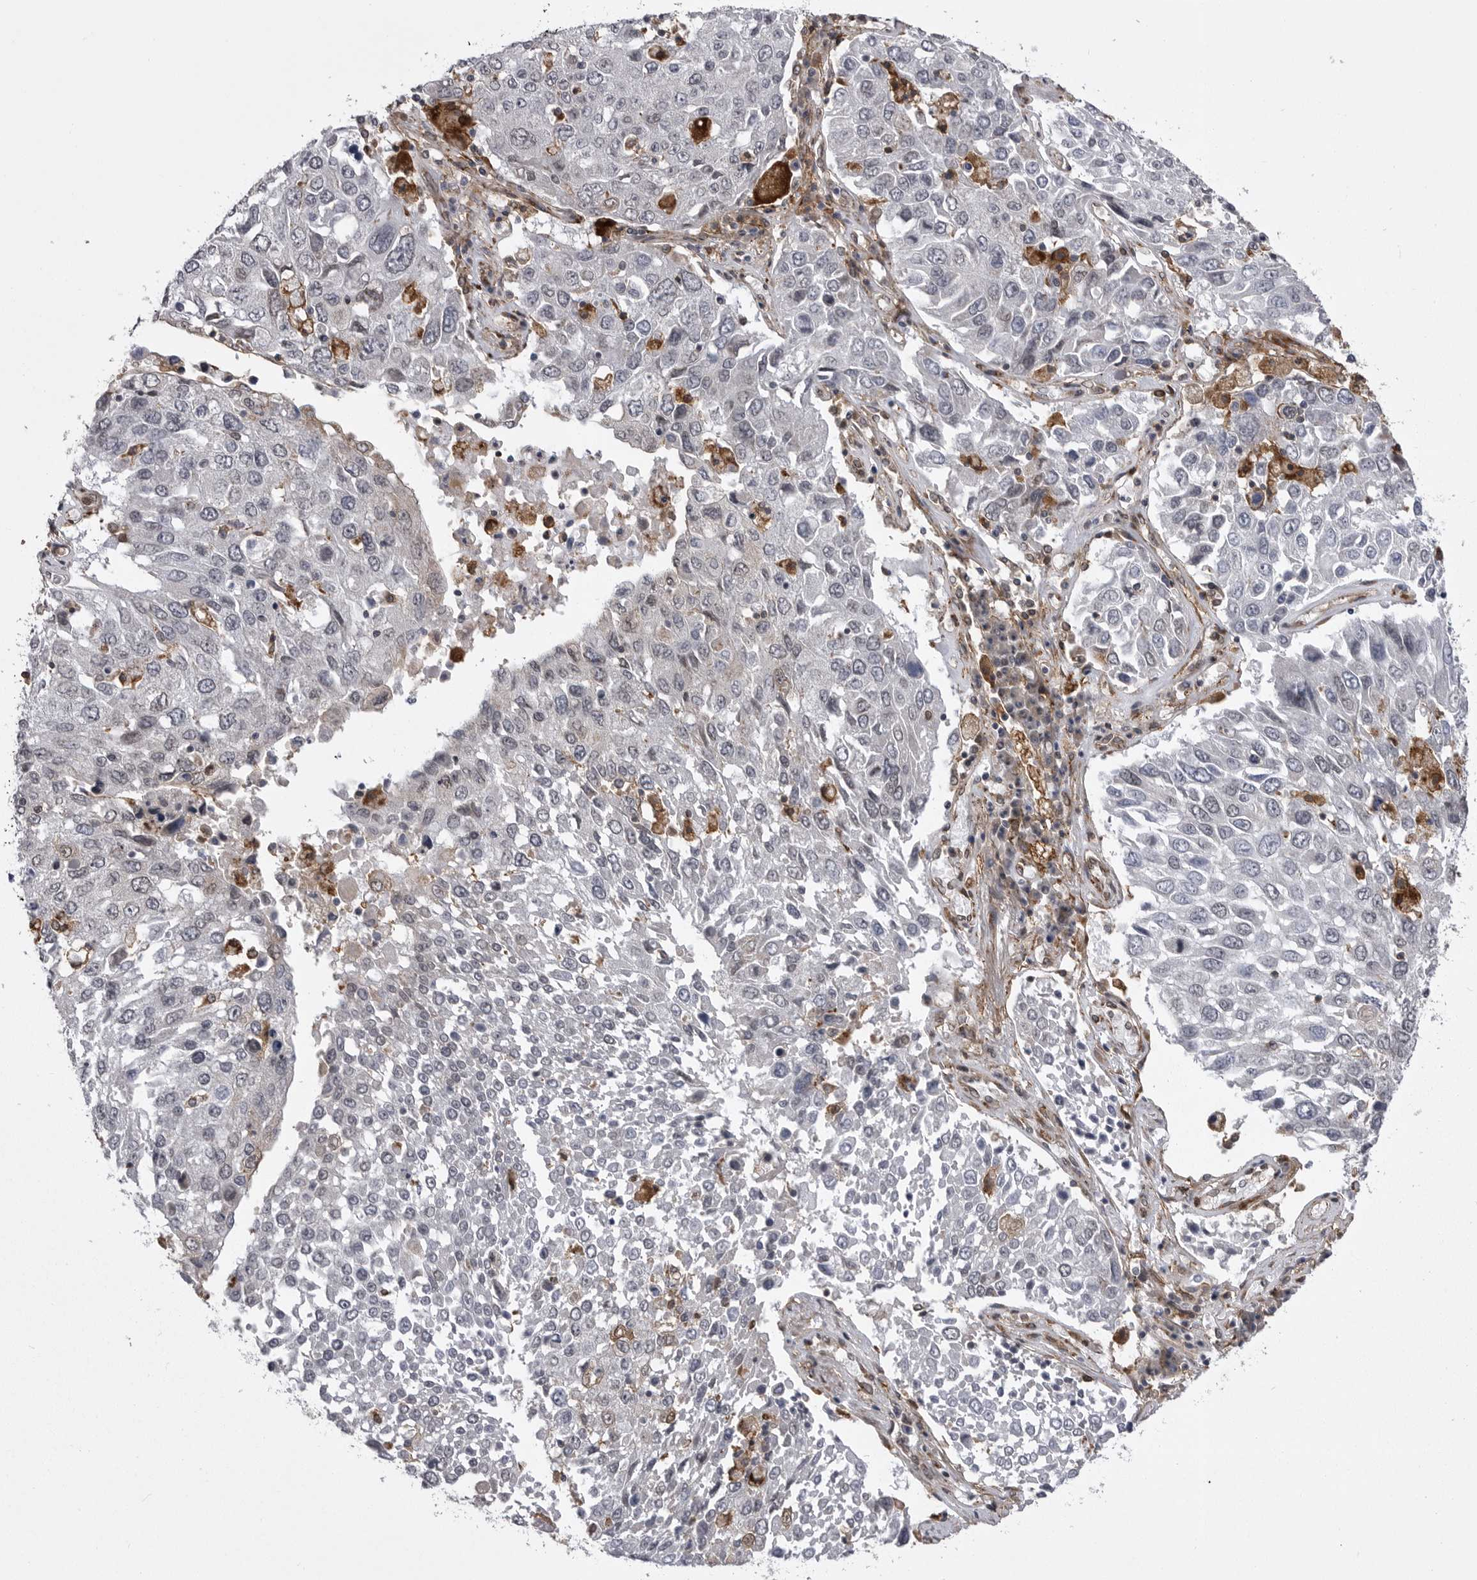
{"staining": {"intensity": "negative", "quantity": "none", "location": "none"}, "tissue": "lung cancer", "cell_type": "Tumor cells", "image_type": "cancer", "snomed": [{"axis": "morphology", "description": "Squamous cell carcinoma, NOS"}, {"axis": "topography", "description": "Lung"}], "caption": "Immunohistochemical staining of lung cancer (squamous cell carcinoma) shows no significant expression in tumor cells. The staining is performed using DAB (3,3'-diaminobenzidine) brown chromogen with nuclei counter-stained in using hematoxylin.", "gene": "ABL1", "patient": {"sex": "male", "age": 65}}